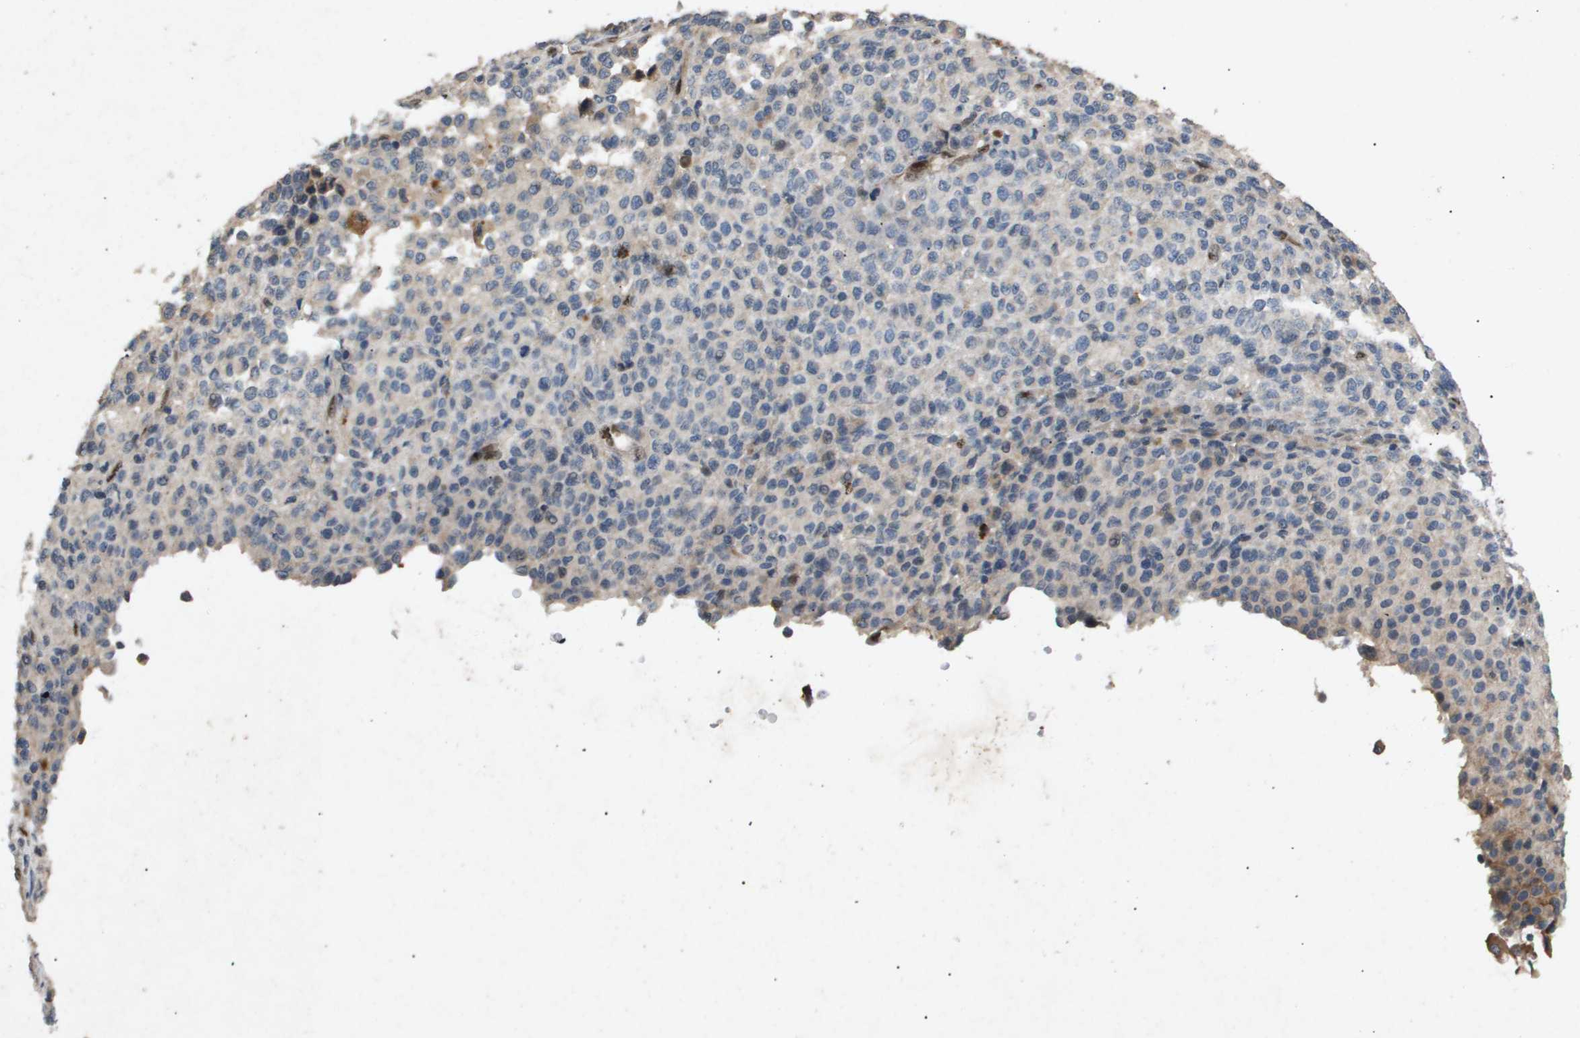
{"staining": {"intensity": "negative", "quantity": "none", "location": "none"}, "tissue": "melanoma", "cell_type": "Tumor cells", "image_type": "cancer", "snomed": [{"axis": "morphology", "description": "Malignant melanoma, Metastatic site"}, {"axis": "topography", "description": "Pancreas"}], "caption": "An image of human melanoma is negative for staining in tumor cells.", "gene": "ERG", "patient": {"sex": "female", "age": 30}}